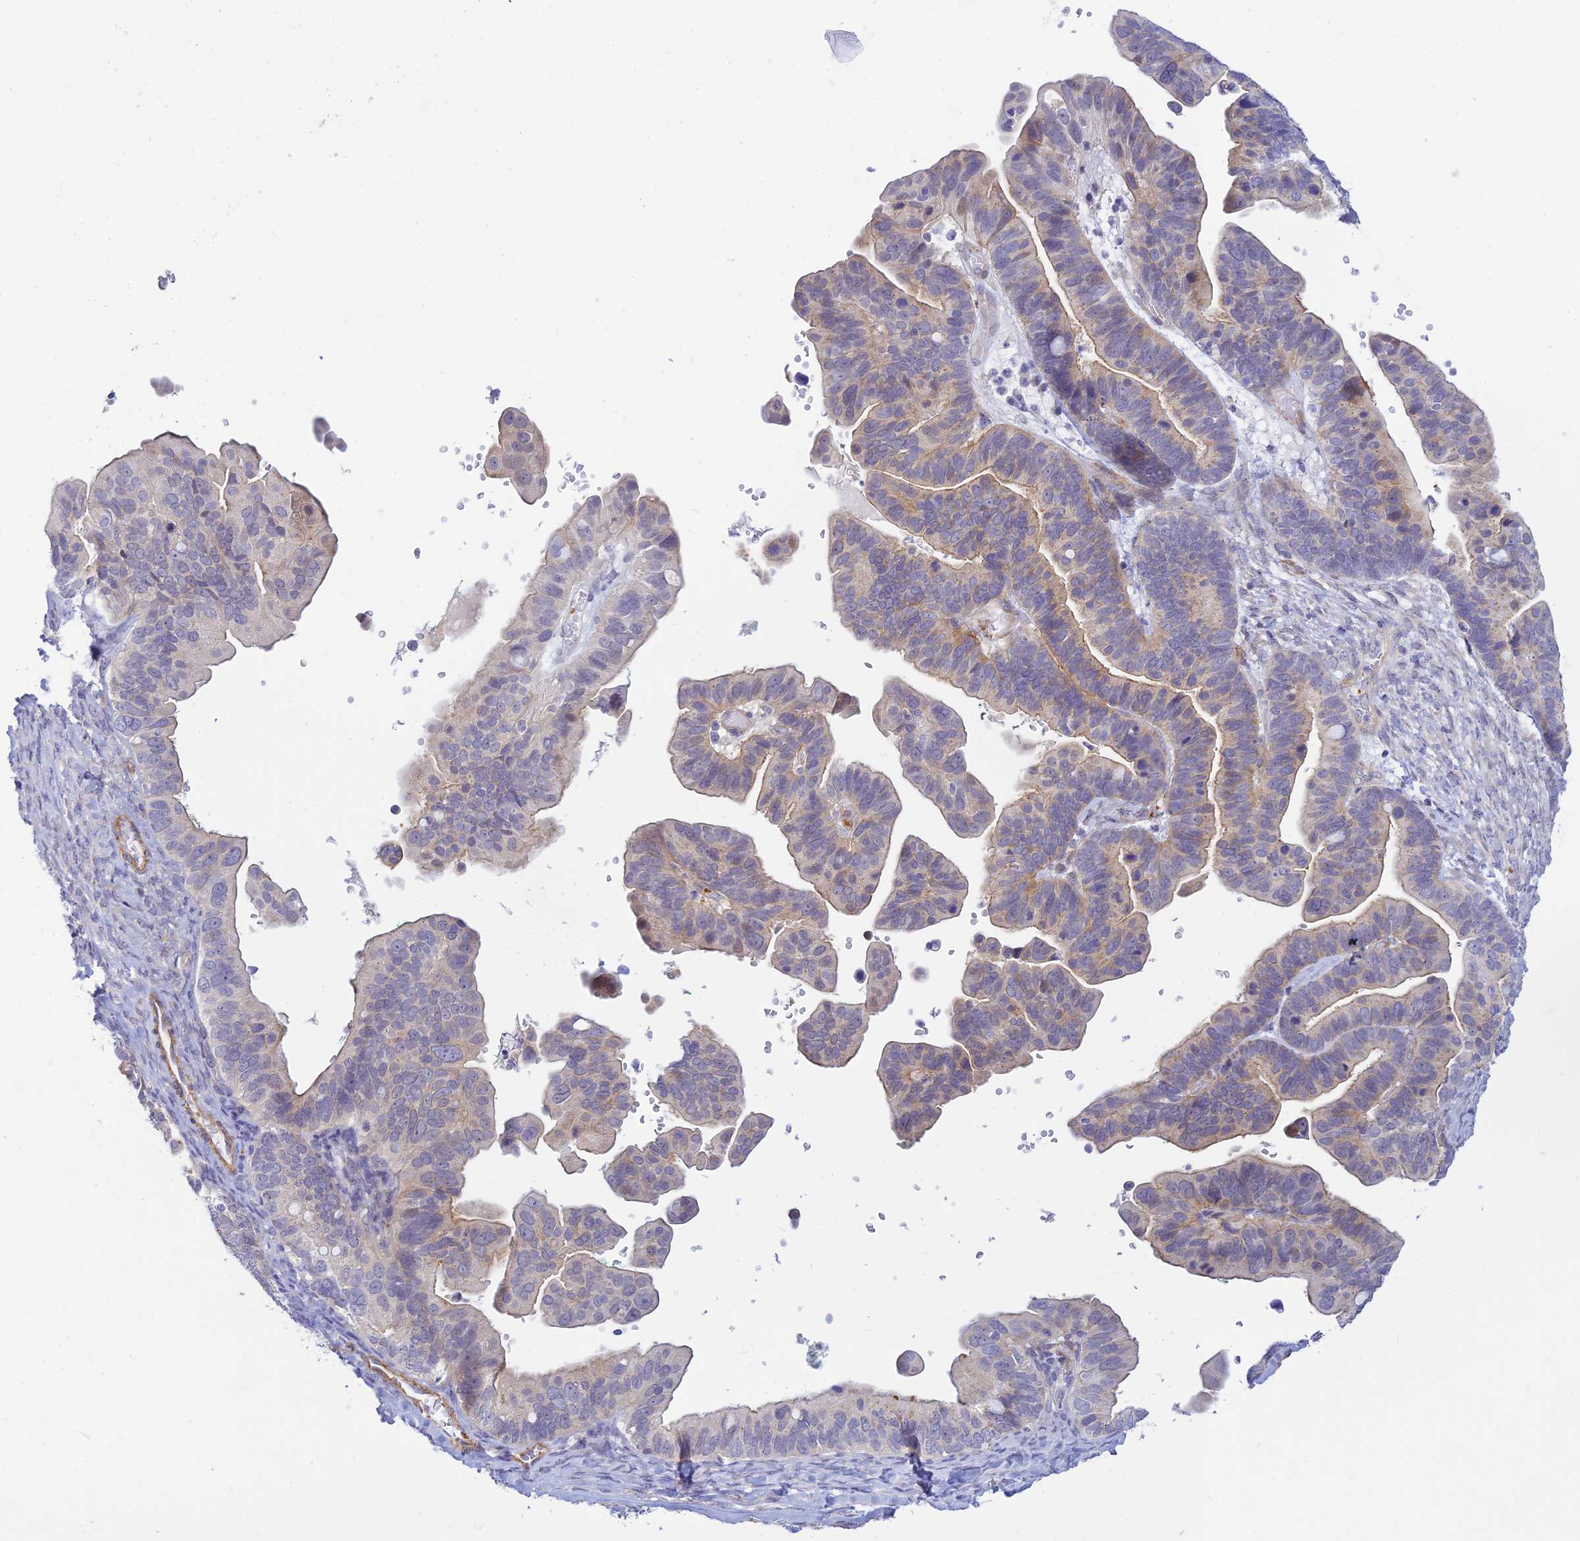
{"staining": {"intensity": "moderate", "quantity": "<25%", "location": "cytoplasmic/membranous"}, "tissue": "ovarian cancer", "cell_type": "Tumor cells", "image_type": "cancer", "snomed": [{"axis": "morphology", "description": "Cystadenocarcinoma, serous, NOS"}, {"axis": "topography", "description": "Ovary"}], "caption": "A brown stain labels moderate cytoplasmic/membranous expression of a protein in ovarian cancer (serous cystadenocarcinoma) tumor cells.", "gene": "FBXW4", "patient": {"sex": "female", "age": 56}}